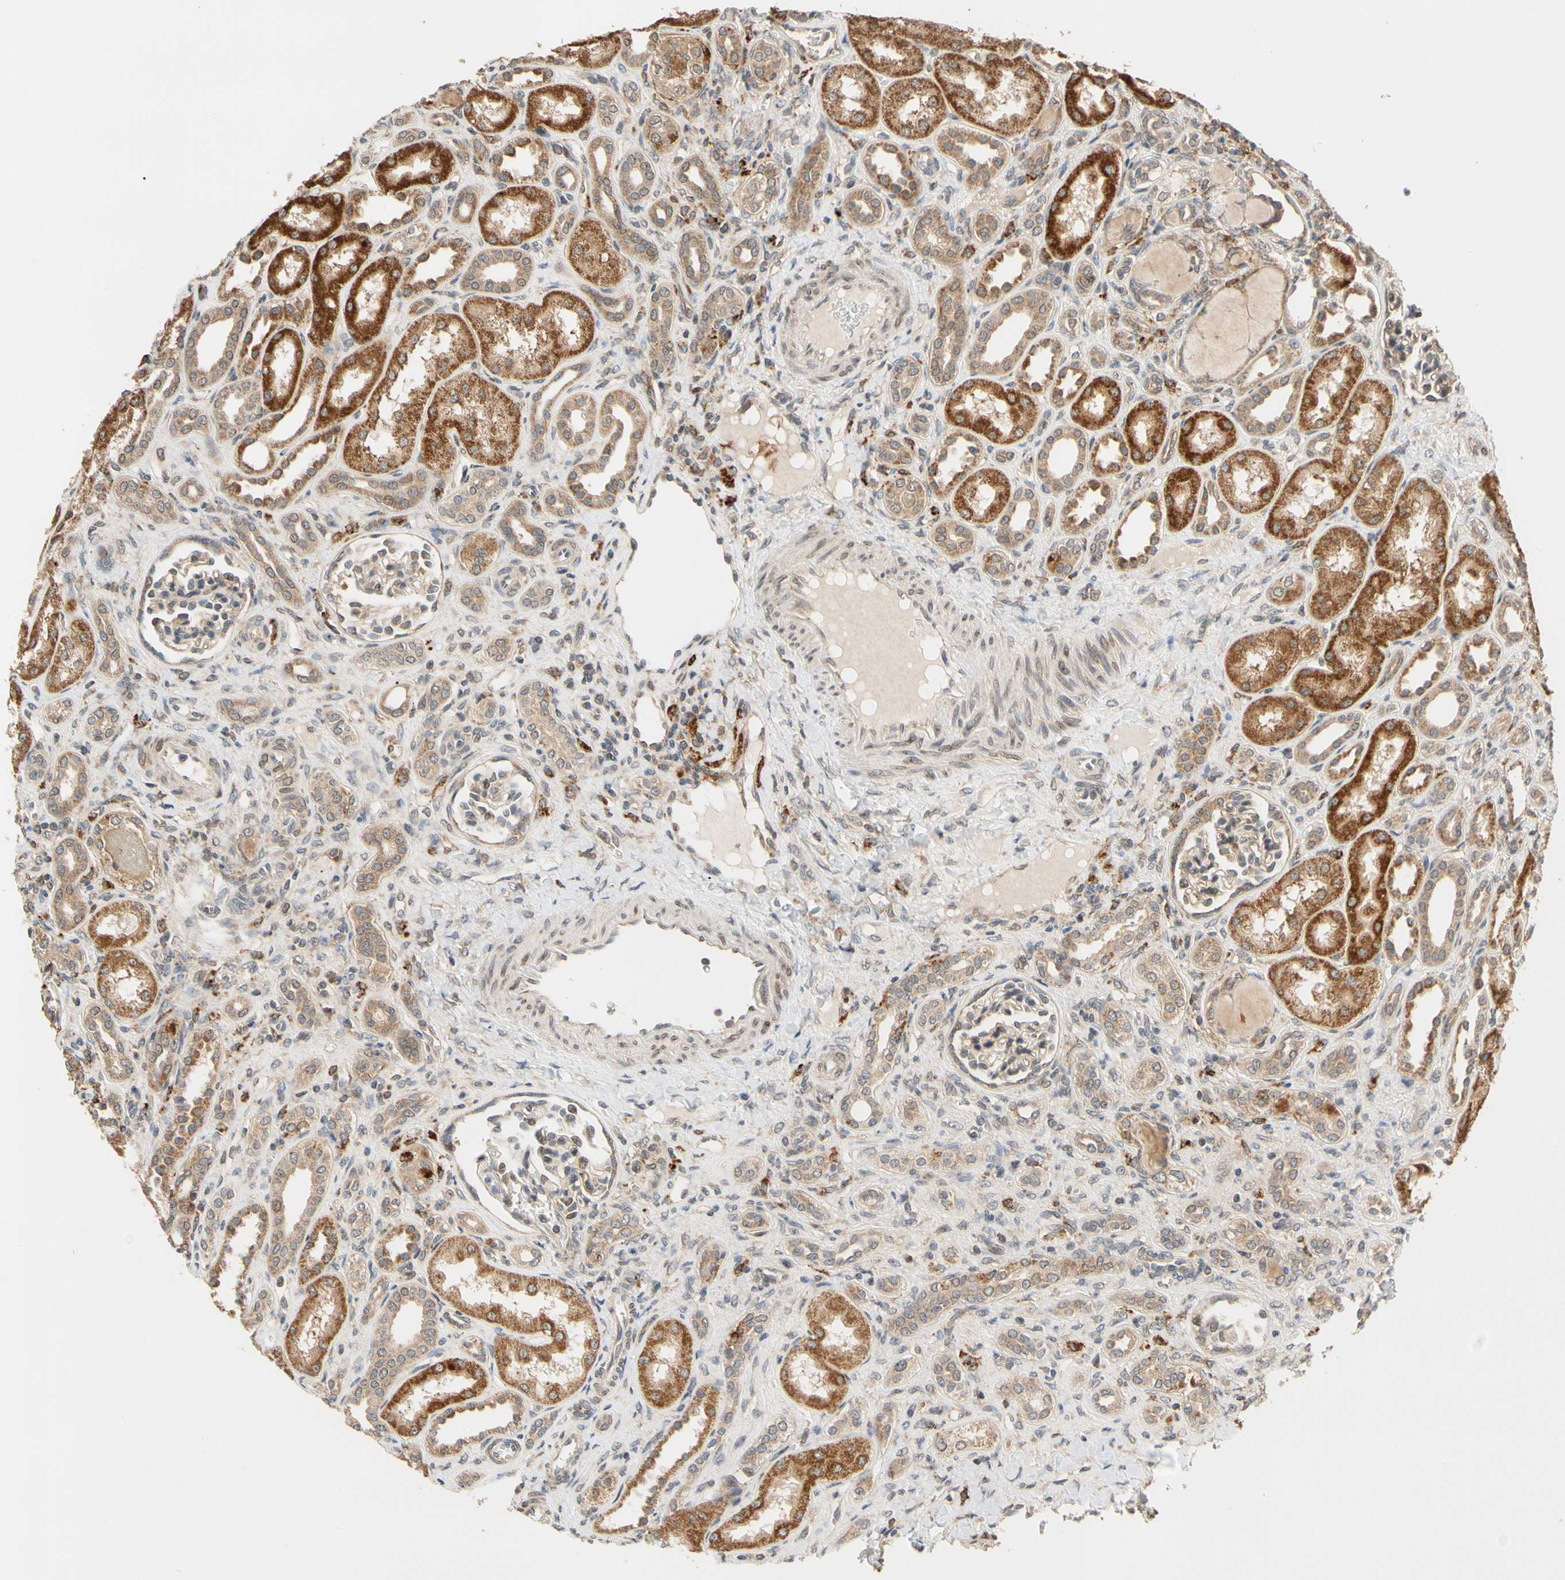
{"staining": {"intensity": "weak", "quantity": ">75%", "location": "cytoplasmic/membranous"}, "tissue": "kidney", "cell_type": "Cells in glomeruli", "image_type": "normal", "snomed": [{"axis": "morphology", "description": "Normal tissue, NOS"}, {"axis": "topography", "description": "Kidney"}], "caption": "Immunohistochemistry (DAB) staining of unremarkable kidney shows weak cytoplasmic/membranous protein positivity in about >75% of cells in glomeruli.", "gene": "ANKHD1", "patient": {"sex": "male", "age": 7}}